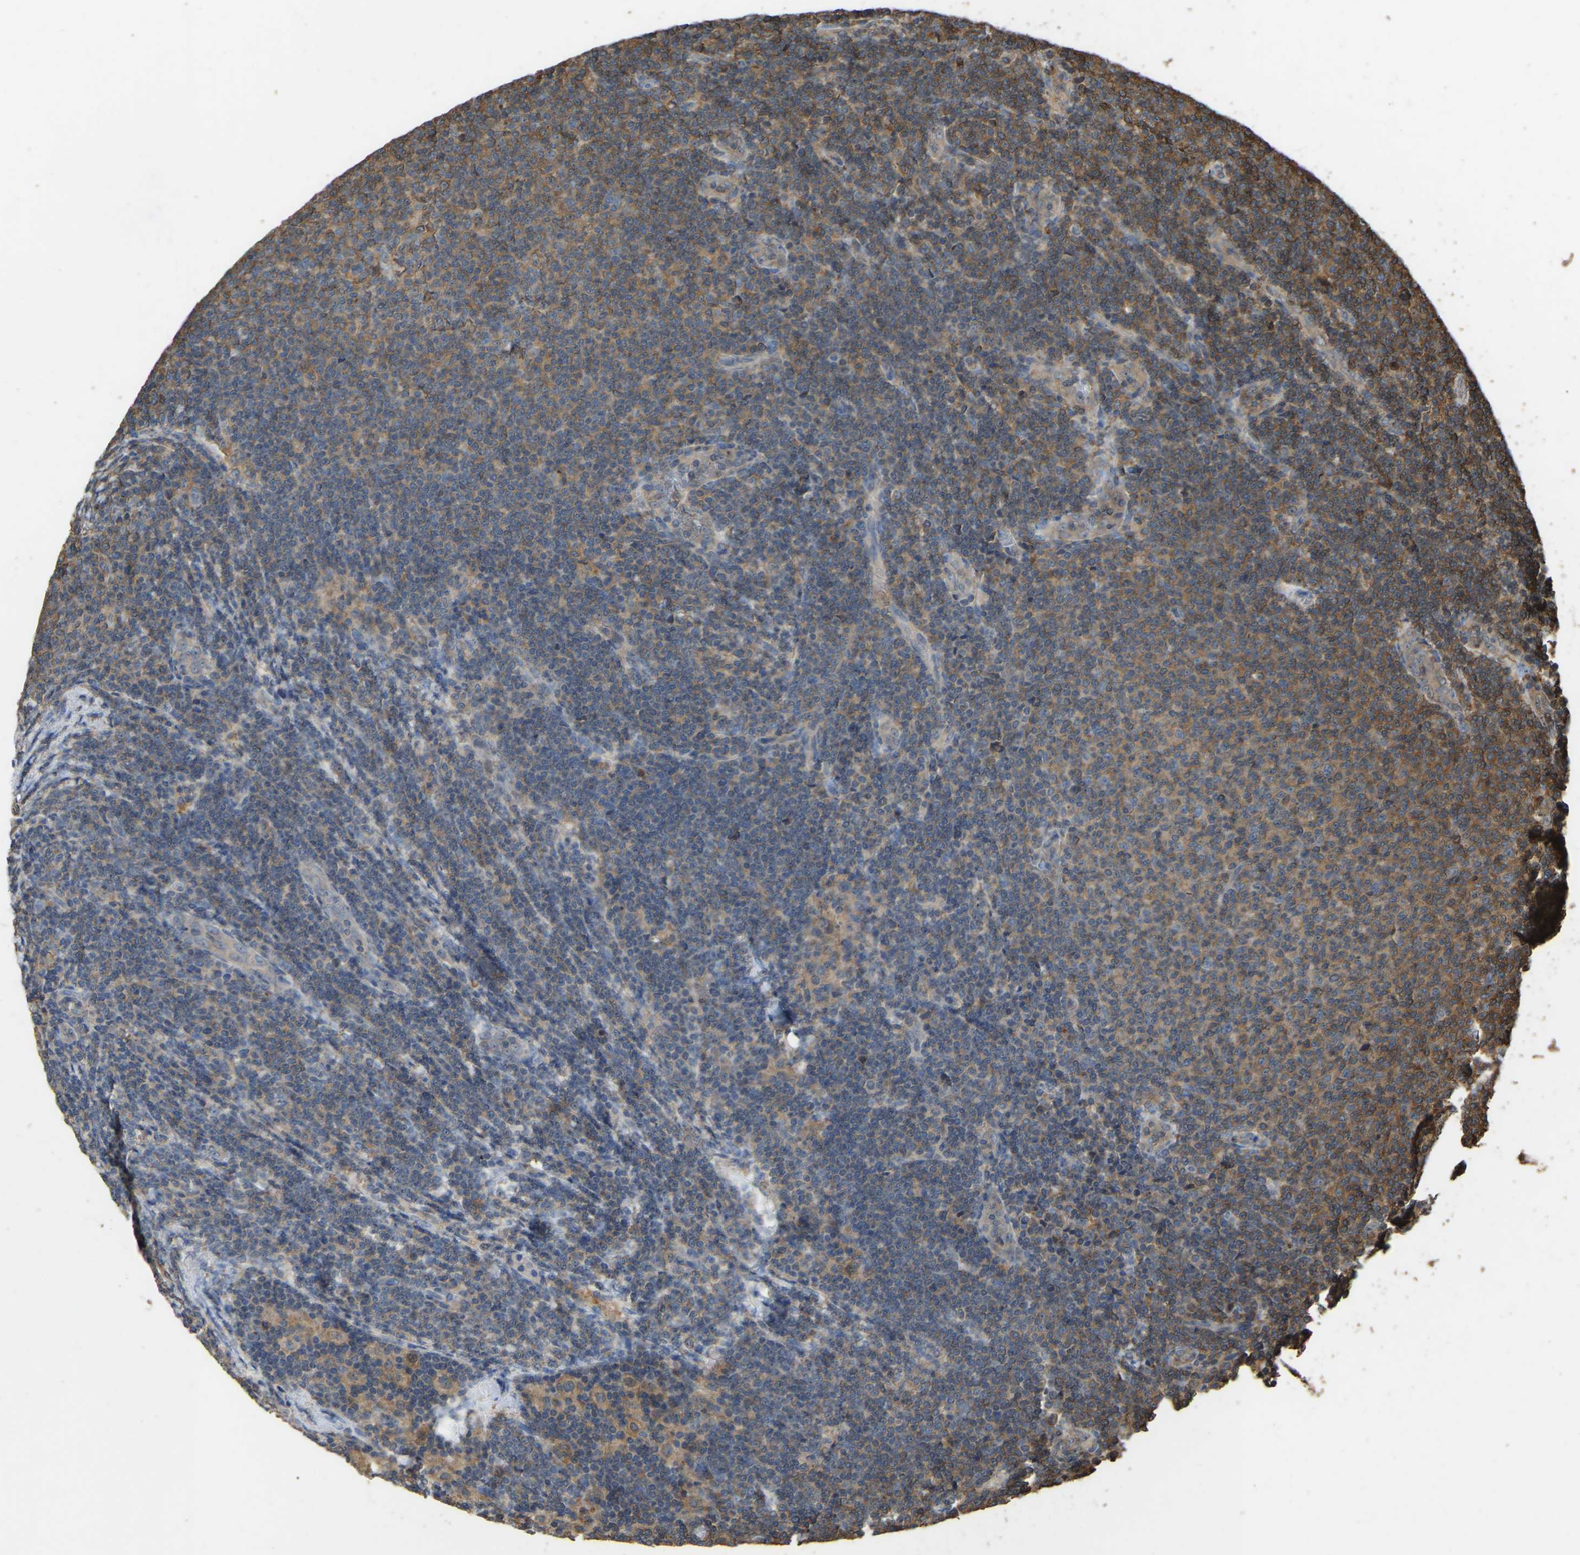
{"staining": {"intensity": "weak", "quantity": "<25%", "location": "cytoplasmic/membranous"}, "tissue": "lymphoma", "cell_type": "Tumor cells", "image_type": "cancer", "snomed": [{"axis": "morphology", "description": "Malignant lymphoma, non-Hodgkin's type, Low grade"}, {"axis": "topography", "description": "Lymph node"}], "caption": "High power microscopy image of an immunohistochemistry photomicrograph of lymphoma, revealing no significant staining in tumor cells.", "gene": "FHIT", "patient": {"sex": "male", "age": 66}}